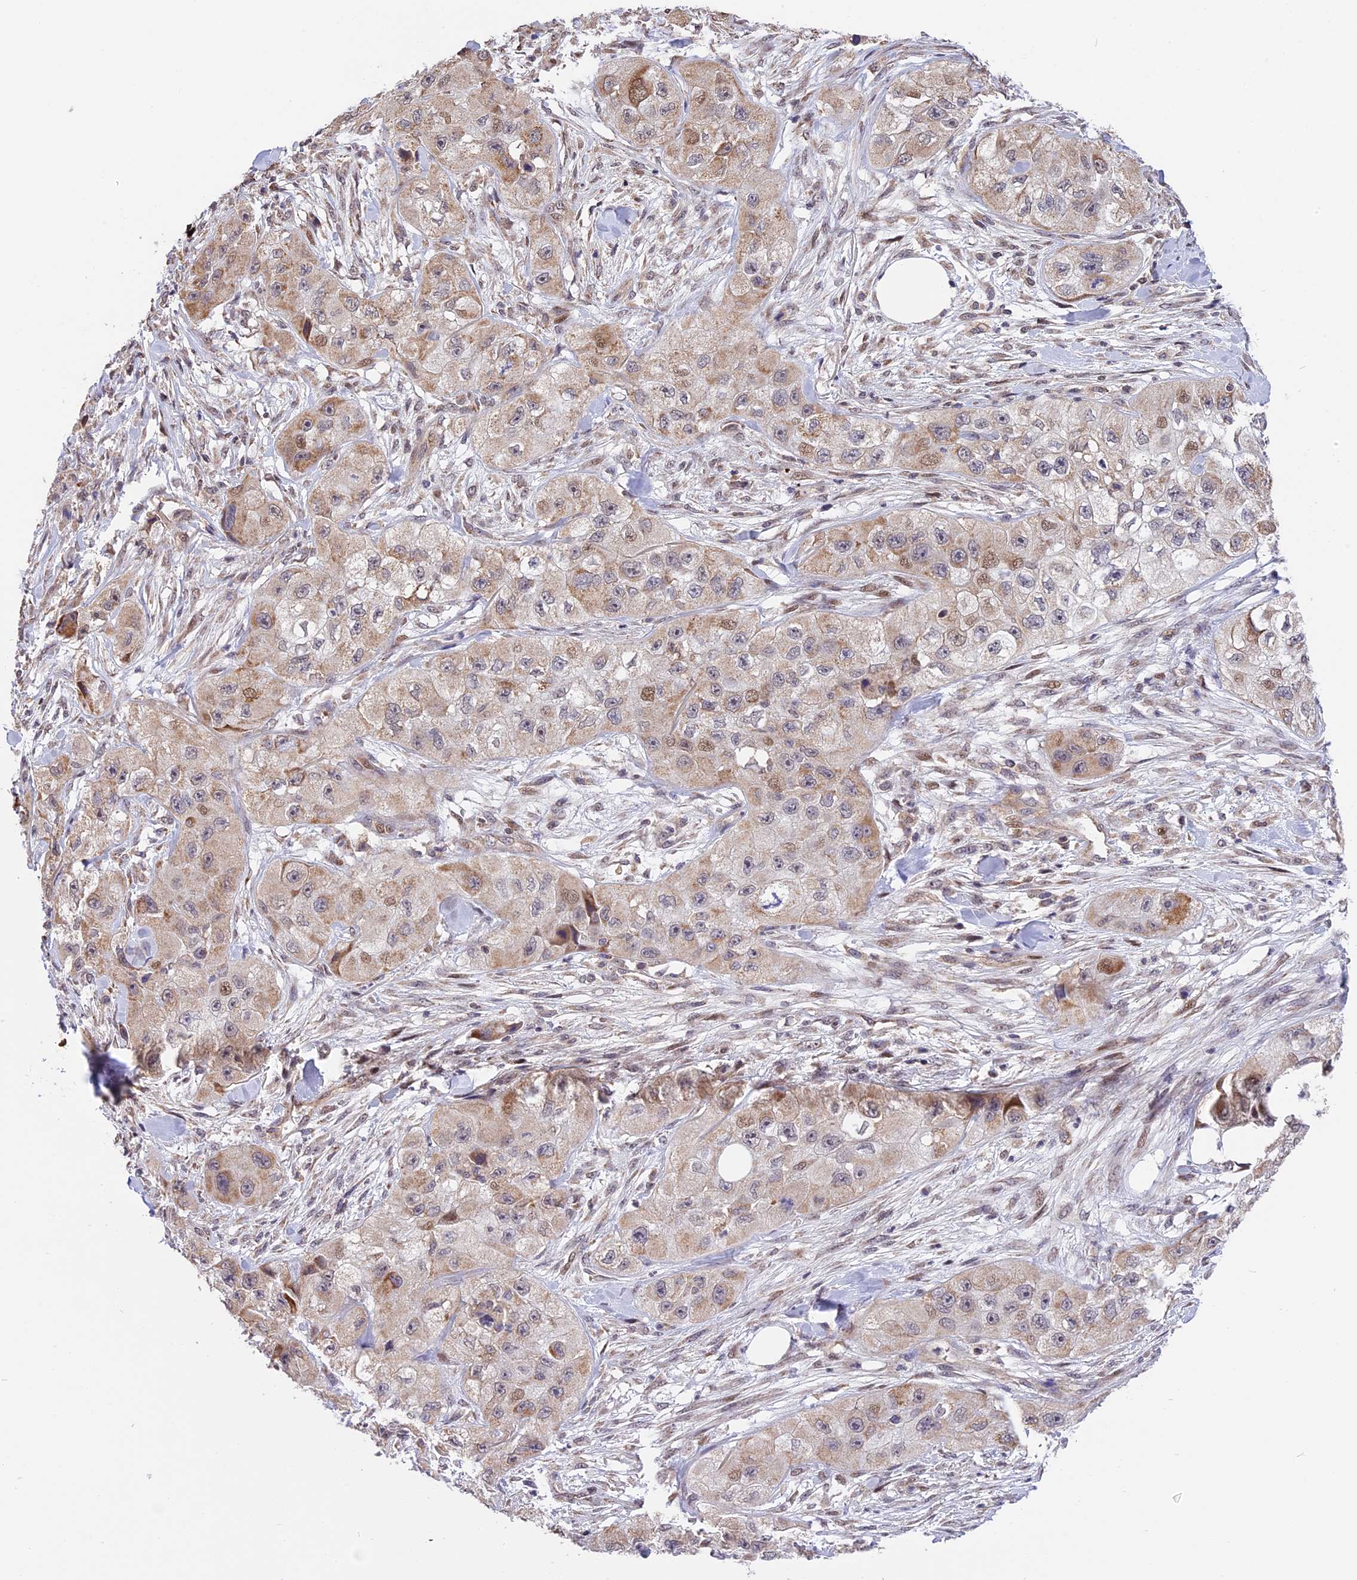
{"staining": {"intensity": "moderate", "quantity": "<25%", "location": "cytoplasmic/membranous"}, "tissue": "skin cancer", "cell_type": "Tumor cells", "image_type": "cancer", "snomed": [{"axis": "morphology", "description": "Squamous cell carcinoma, NOS"}, {"axis": "topography", "description": "Skin"}, {"axis": "topography", "description": "Subcutis"}], "caption": "The image demonstrates a brown stain indicating the presence of a protein in the cytoplasmic/membranous of tumor cells in skin cancer.", "gene": "RERGL", "patient": {"sex": "male", "age": 73}}